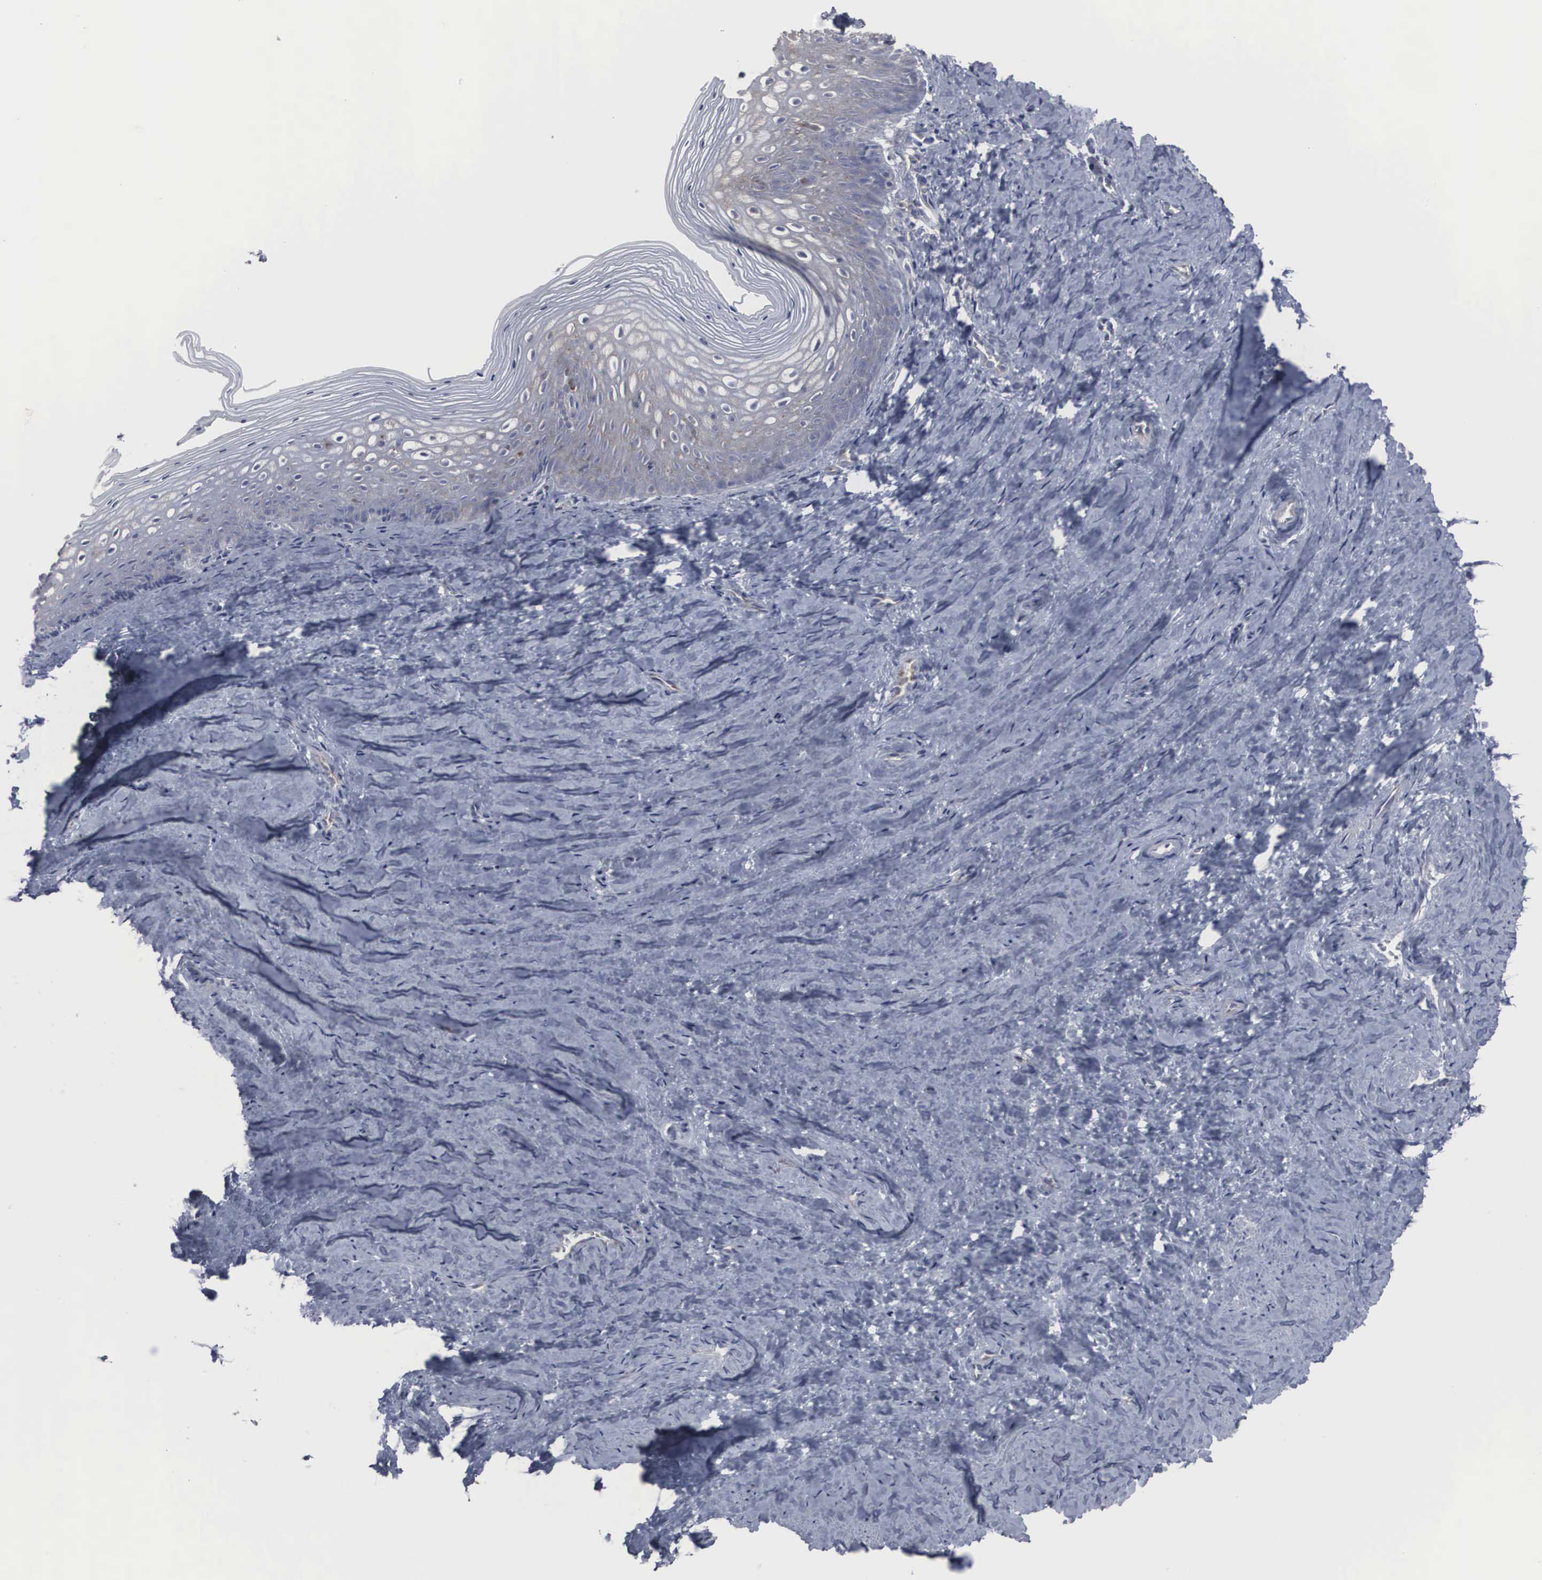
{"staining": {"intensity": "weak", "quantity": "25%-75%", "location": "cytoplasmic/membranous"}, "tissue": "vagina", "cell_type": "Squamous epithelial cells", "image_type": "normal", "snomed": [{"axis": "morphology", "description": "Normal tissue, NOS"}, {"axis": "topography", "description": "Vagina"}], "caption": "Immunohistochemical staining of normal human vagina shows weak cytoplasmic/membranous protein staining in about 25%-75% of squamous epithelial cells.", "gene": "CTAGE15", "patient": {"sex": "female", "age": 46}}